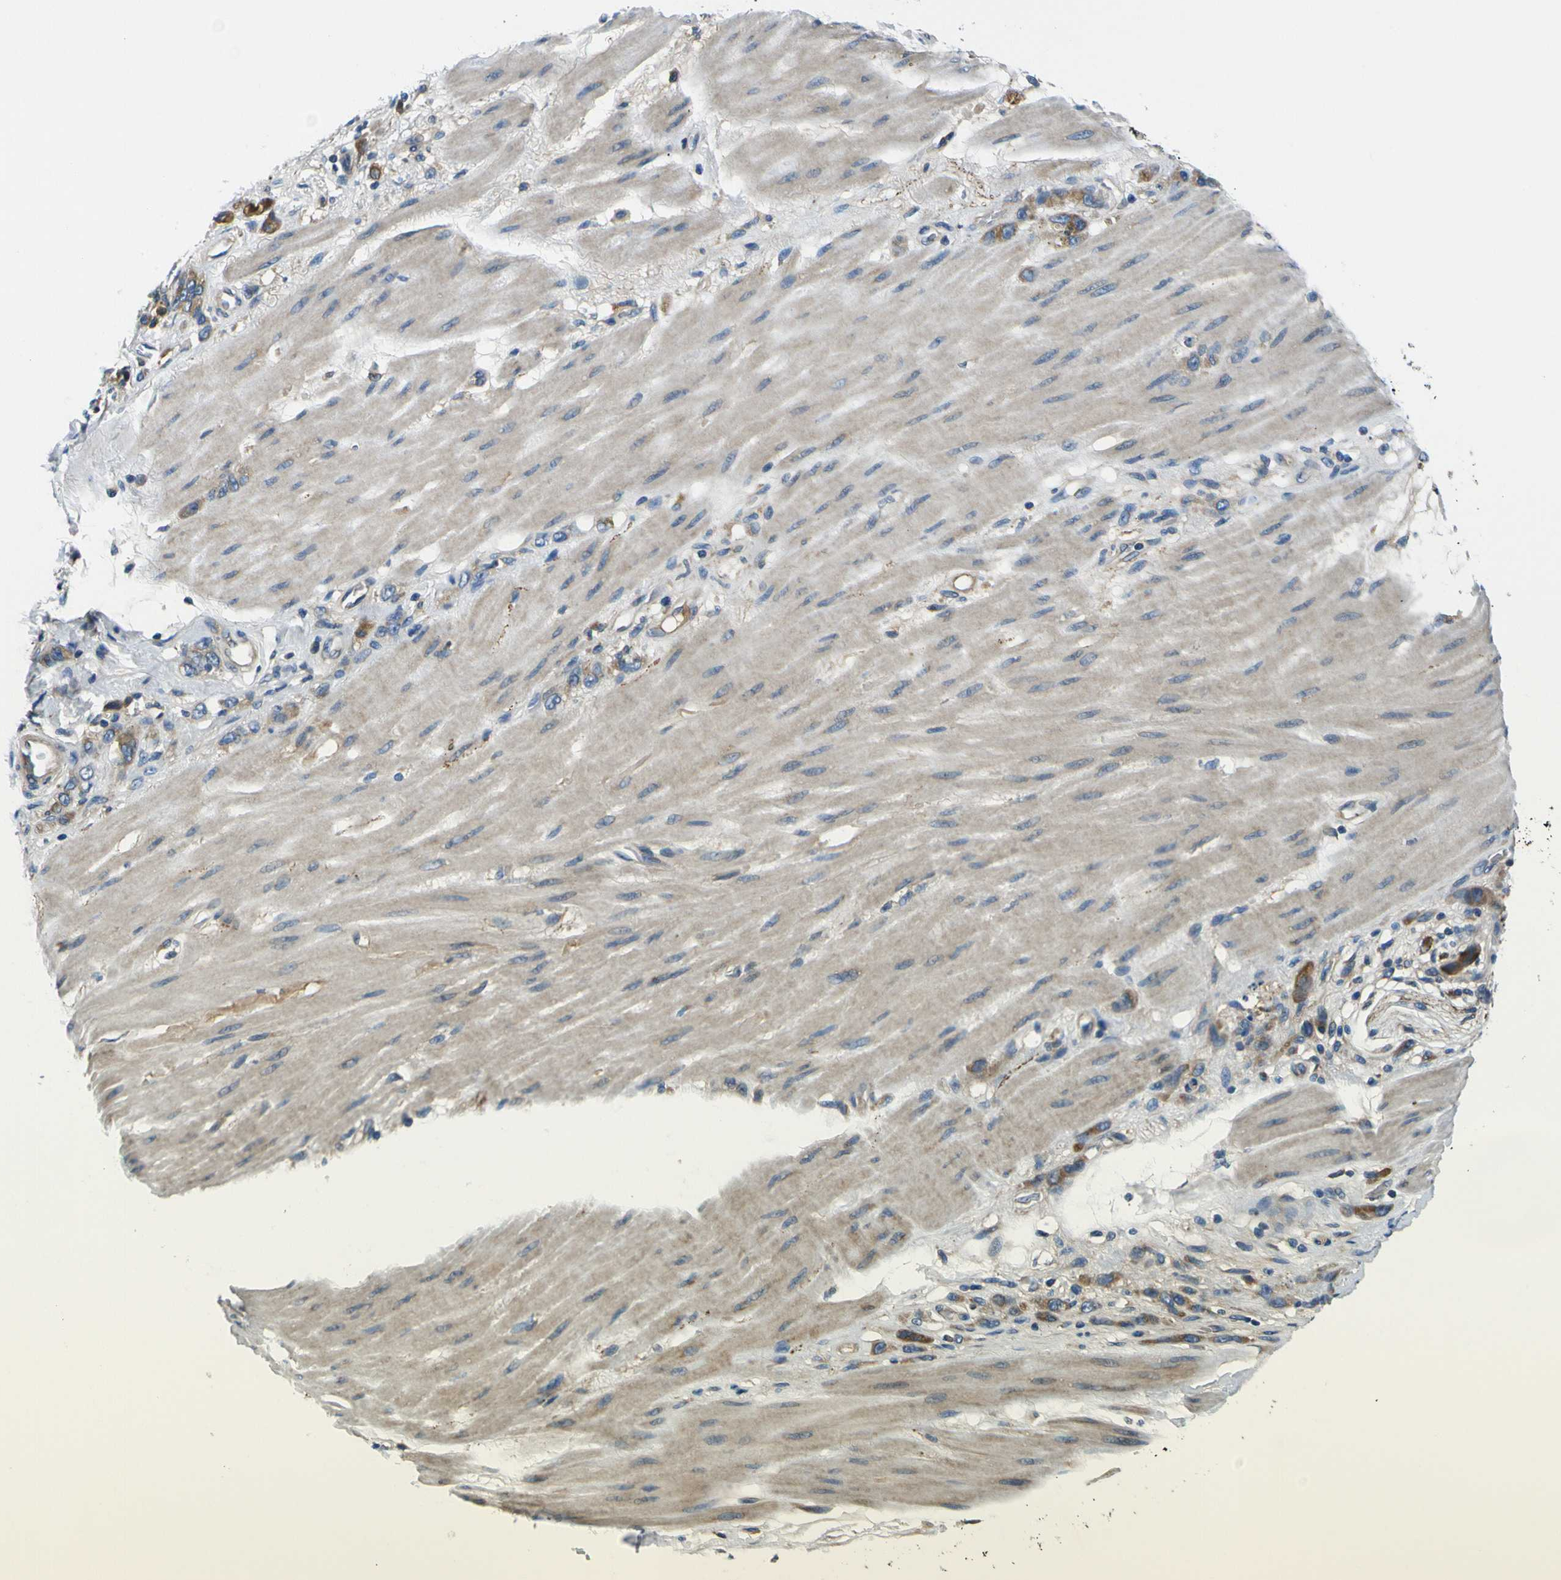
{"staining": {"intensity": "moderate", "quantity": ">75%", "location": "cytoplasmic/membranous"}, "tissue": "stomach cancer", "cell_type": "Tumor cells", "image_type": "cancer", "snomed": [{"axis": "morphology", "description": "Adenocarcinoma, NOS"}, {"axis": "topography", "description": "Stomach"}], "caption": "This is a photomicrograph of IHC staining of adenocarcinoma (stomach), which shows moderate expression in the cytoplasmic/membranous of tumor cells.", "gene": "RAB1B", "patient": {"sex": "male", "age": 82}}